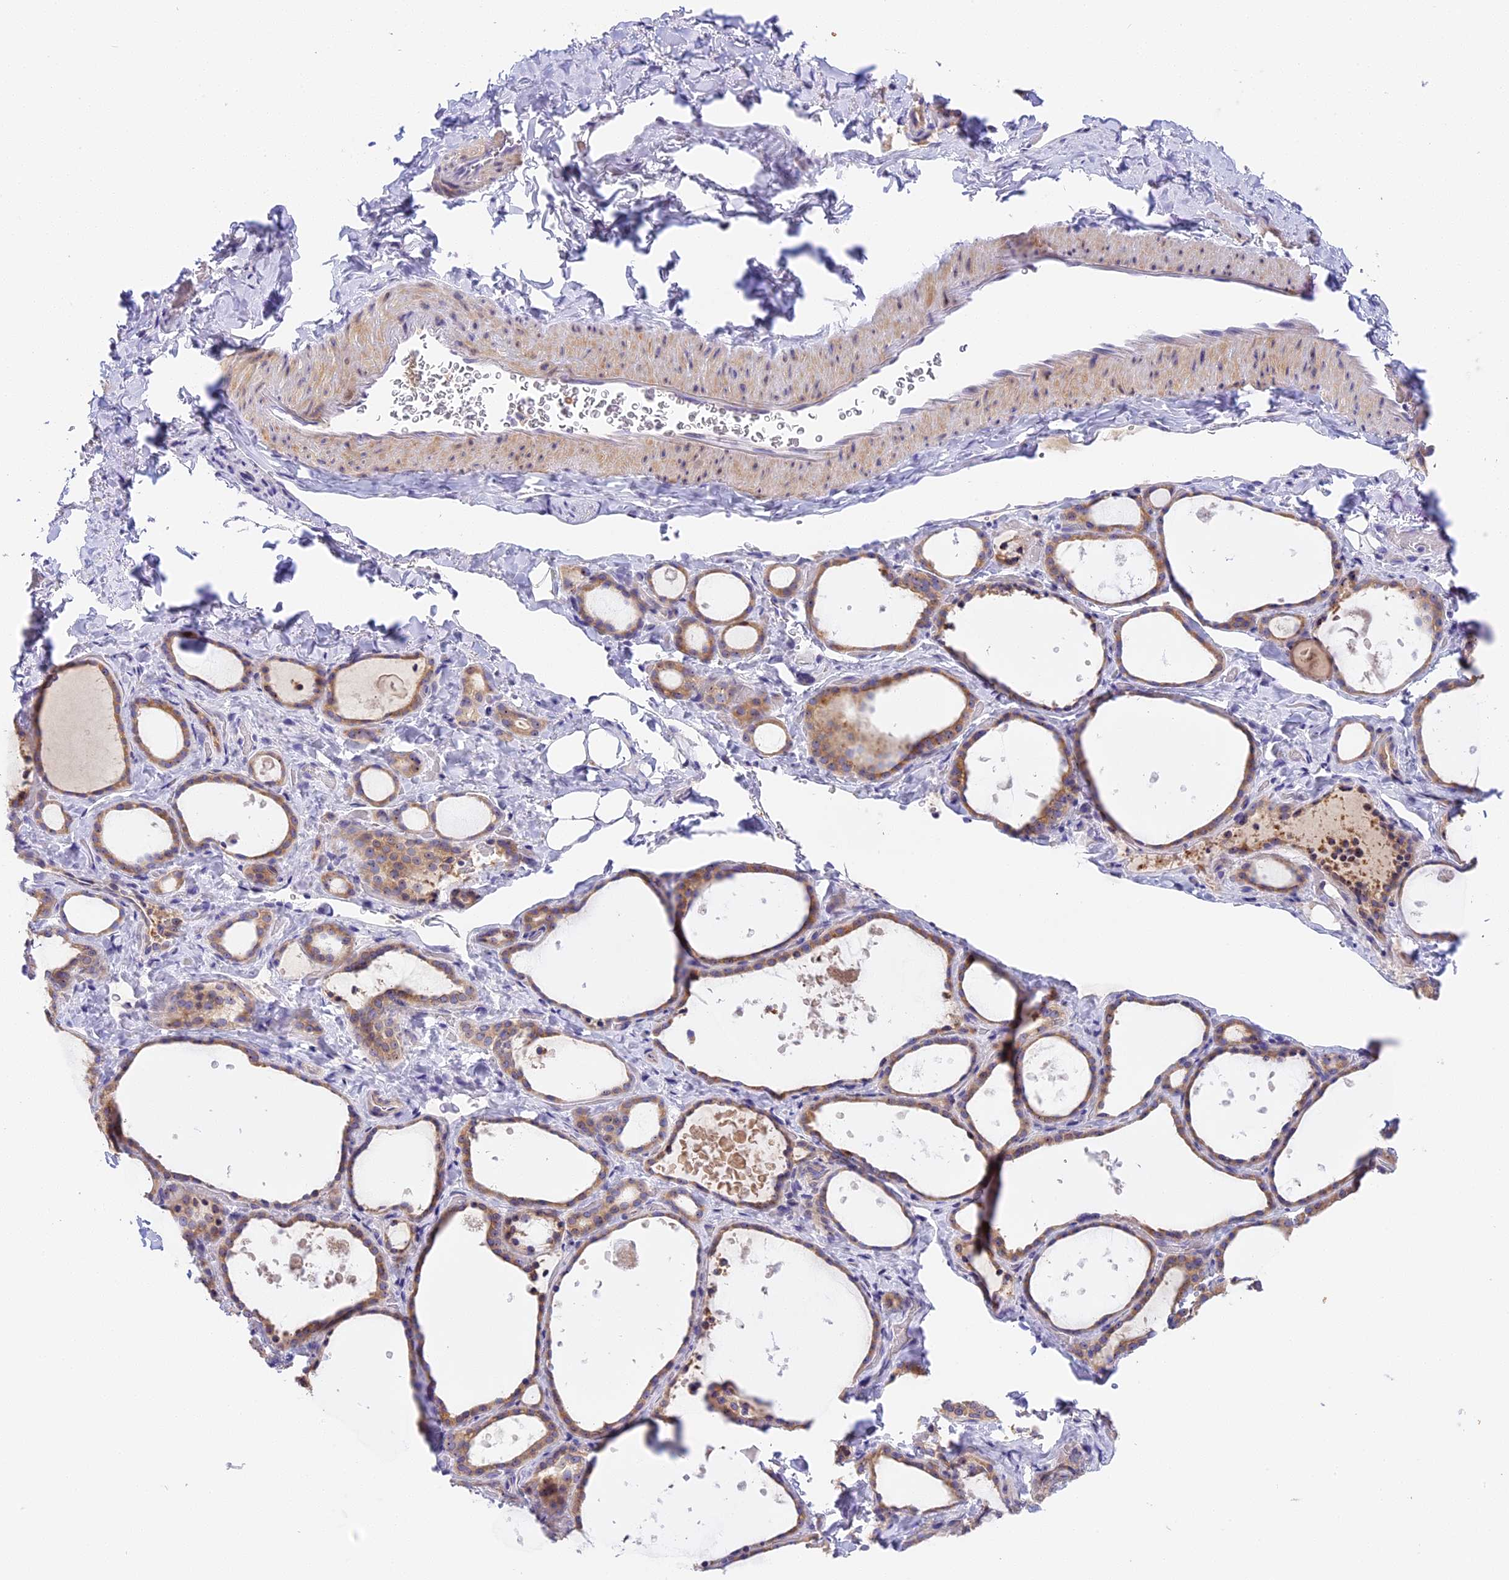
{"staining": {"intensity": "moderate", "quantity": ">75%", "location": "cytoplasmic/membranous"}, "tissue": "thyroid gland", "cell_type": "Glandular cells", "image_type": "normal", "snomed": [{"axis": "morphology", "description": "Normal tissue, NOS"}, {"axis": "topography", "description": "Thyroid gland"}], "caption": "Thyroid gland stained with immunohistochemistry reveals moderate cytoplasmic/membranous expression in approximately >75% of glandular cells. The protein of interest is stained brown, and the nuclei are stained in blue (DAB IHC with brightfield microscopy, high magnification).", "gene": "RAD51", "patient": {"sex": "female", "age": 44}}